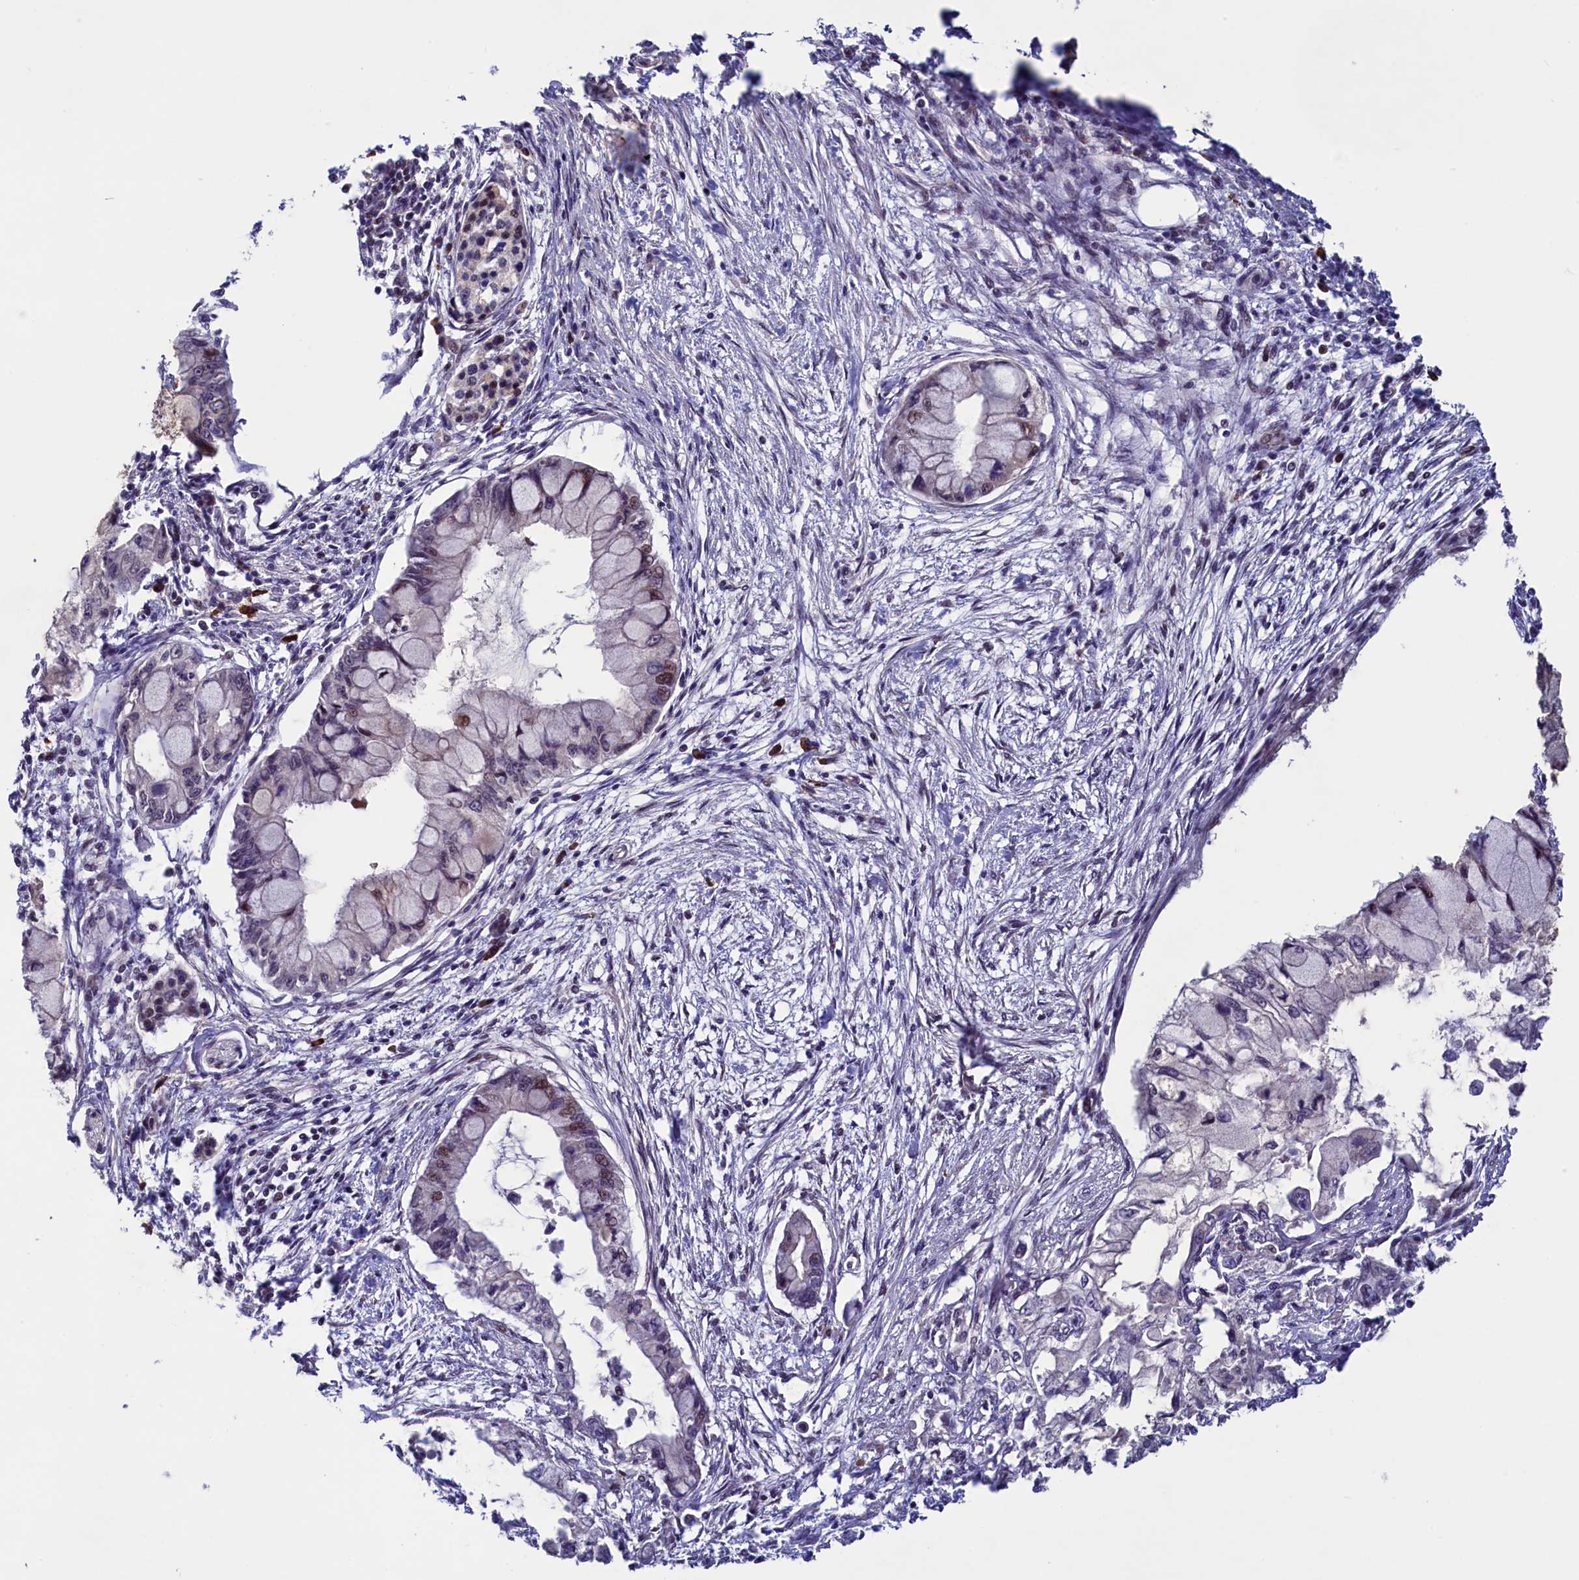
{"staining": {"intensity": "moderate", "quantity": "<25%", "location": "nuclear"}, "tissue": "pancreatic cancer", "cell_type": "Tumor cells", "image_type": "cancer", "snomed": [{"axis": "morphology", "description": "Adenocarcinoma, NOS"}, {"axis": "topography", "description": "Pancreas"}], "caption": "Protein expression analysis of pancreatic adenocarcinoma exhibits moderate nuclear positivity in approximately <25% of tumor cells.", "gene": "RBFA", "patient": {"sex": "male", "age": 48}}